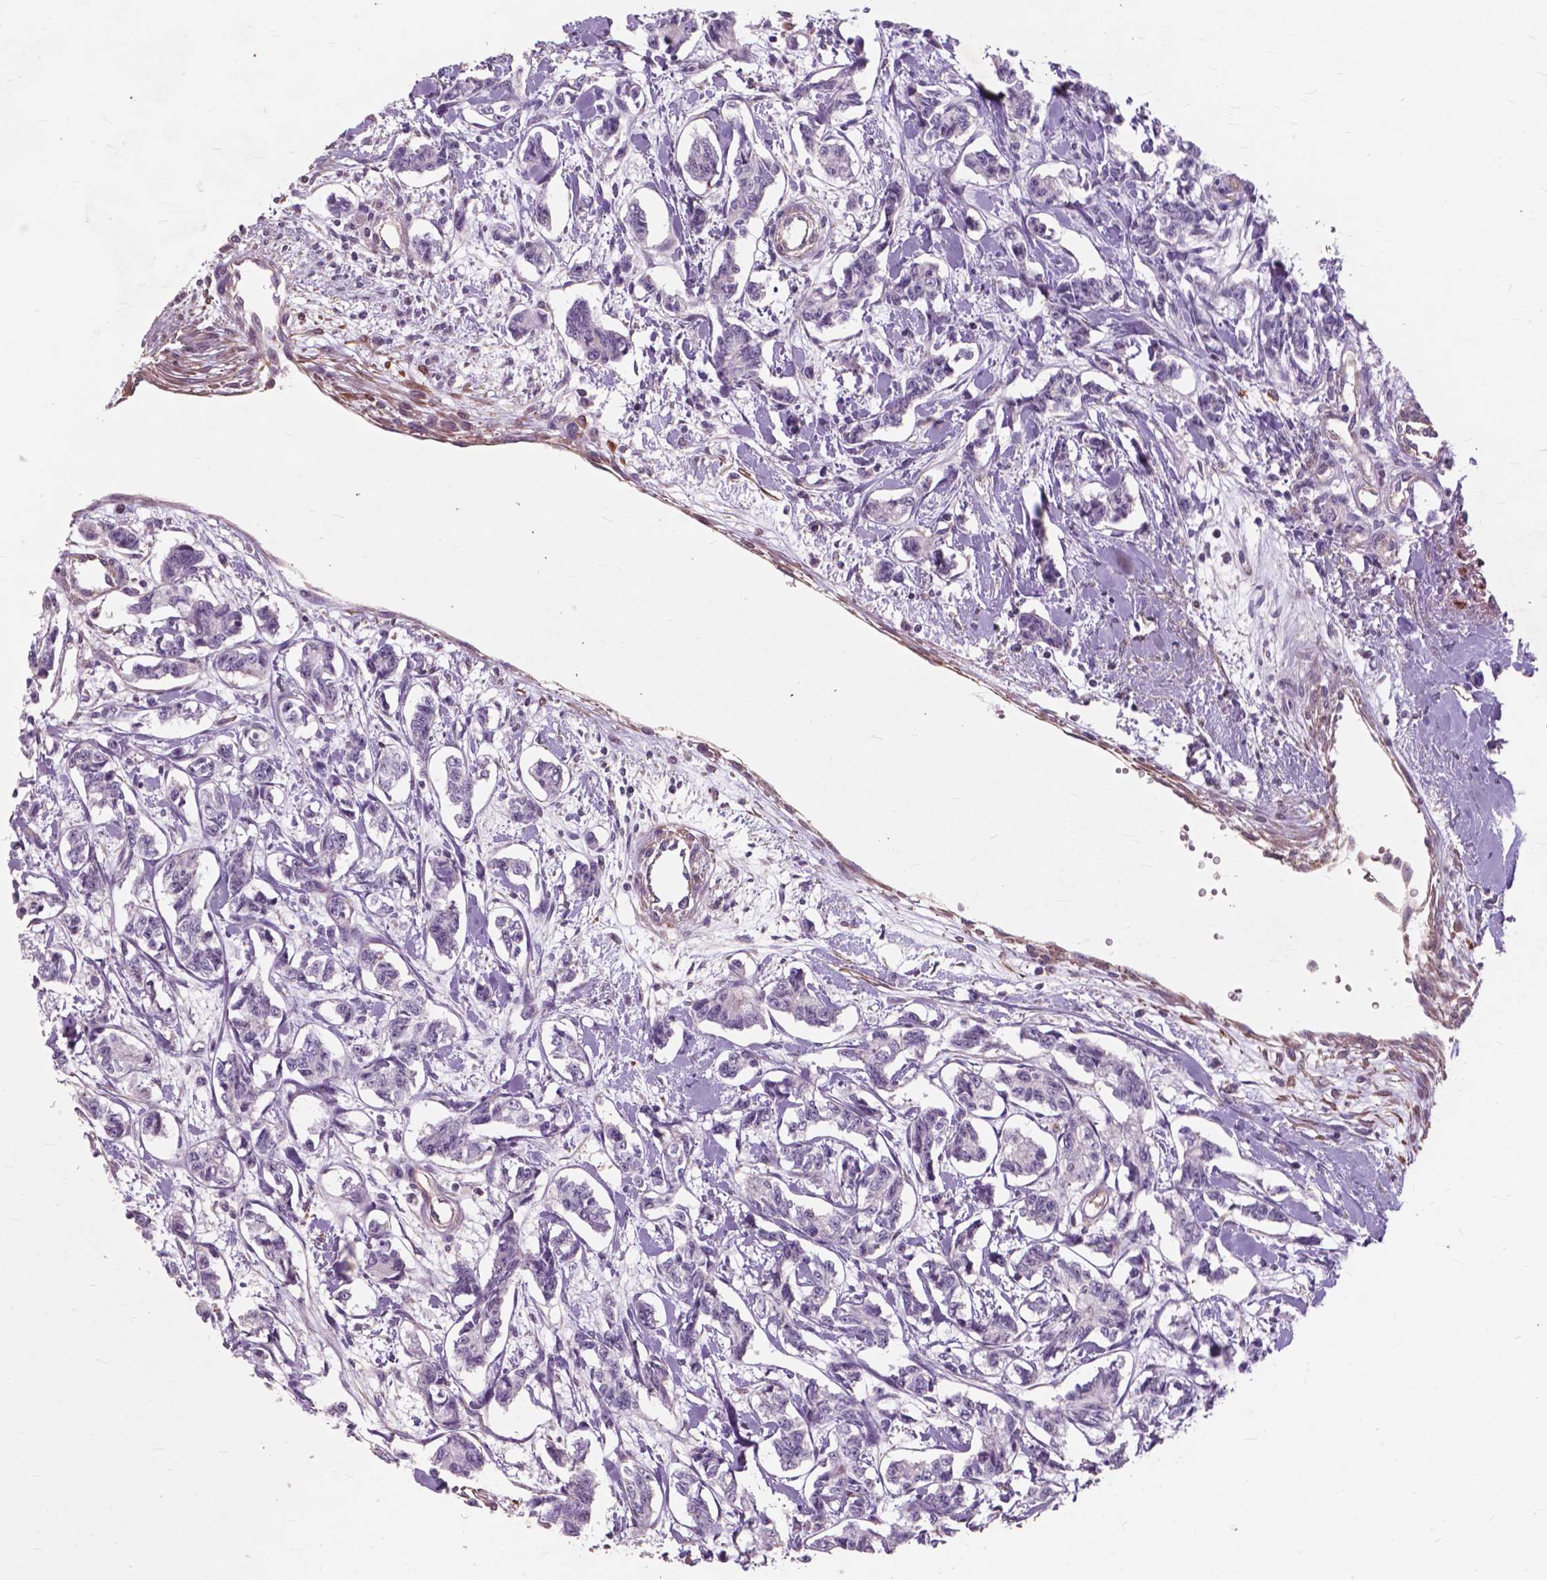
{"staining": {"intensity": "negative", "quantity": "none", "location": "none"}, "tissue": "carcinoid", "cell_type": "Tumor cells", "image_type": "cancer", "snomed": [{"axis": "morphology", "description": "Carcinoid, malignant, NOS"}, {"axis": "topography", "description": "Kidney"}], "caption": "Immunohistochemistry histopathology image of neoplastic tissue: carcinoid stained with DAB (3,3'-diaminobenzidine) exhibits no significant protein positivity in tumor cells. (DAB (3,3'-diaminobenzidine) IHC visualized using brightfield microscopy, high magnification).", "gene": "RFPL4B", "patient": {"sex": "female", "age": 41}}